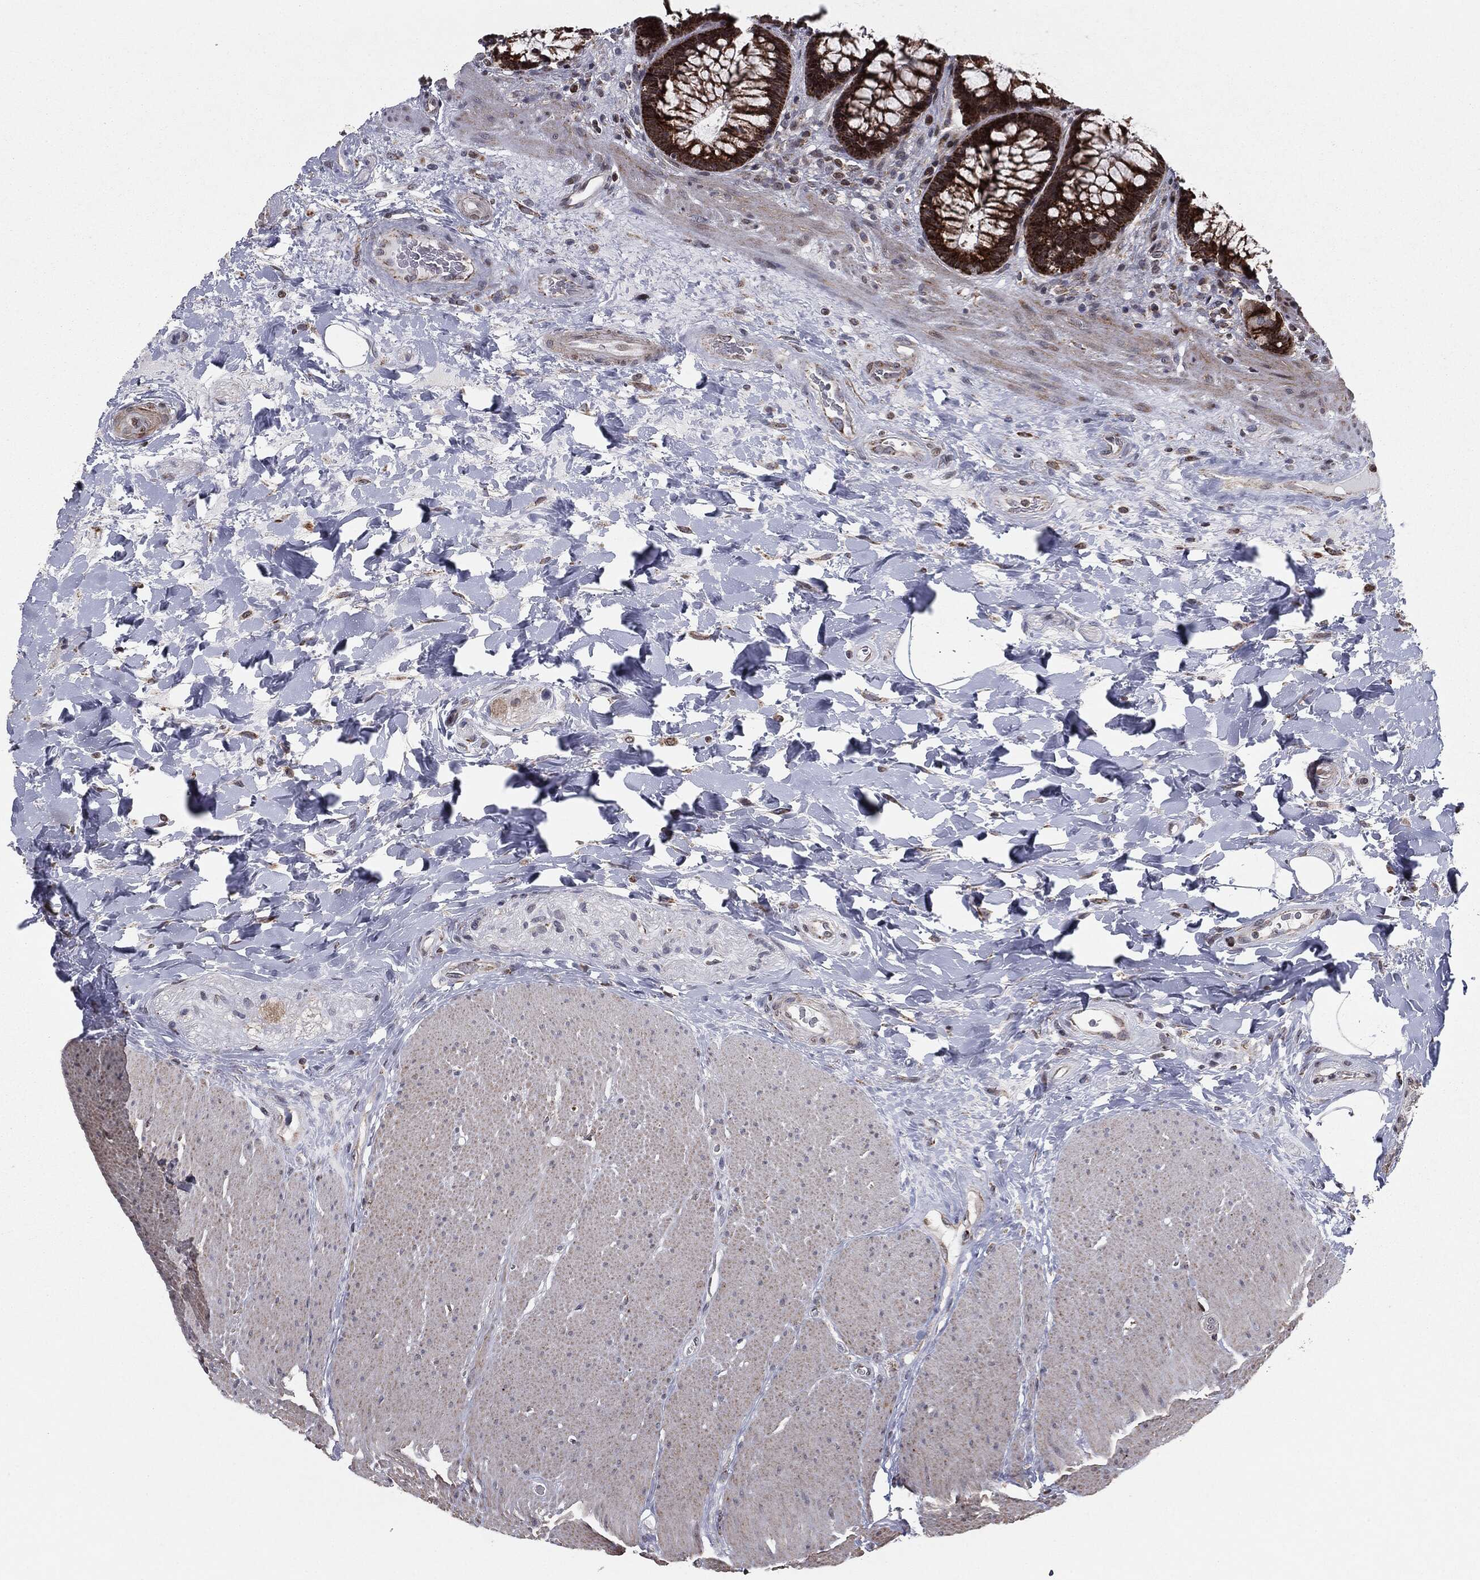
{"staining": {"intensity": "strong", "quantity": ">75%", "location": "cytoplasmic/membranous,nuclear"}, "tissue": "rectum", "cell_type": "Glandular cells", "image_type": "normal", "snomed": [{"axis": "morphology", "description": "Normal tissue, NOS"}, {"axis": "topography", "description": "Rectum"}], "caption": "Glandular cells show high levels of strong cytoplasmic/membranous,nuclear positivity in about >75% of cells in unremarkable rectum.", "gene": "CHCHD2", "patient": {"sex": "female", "age": 58}}